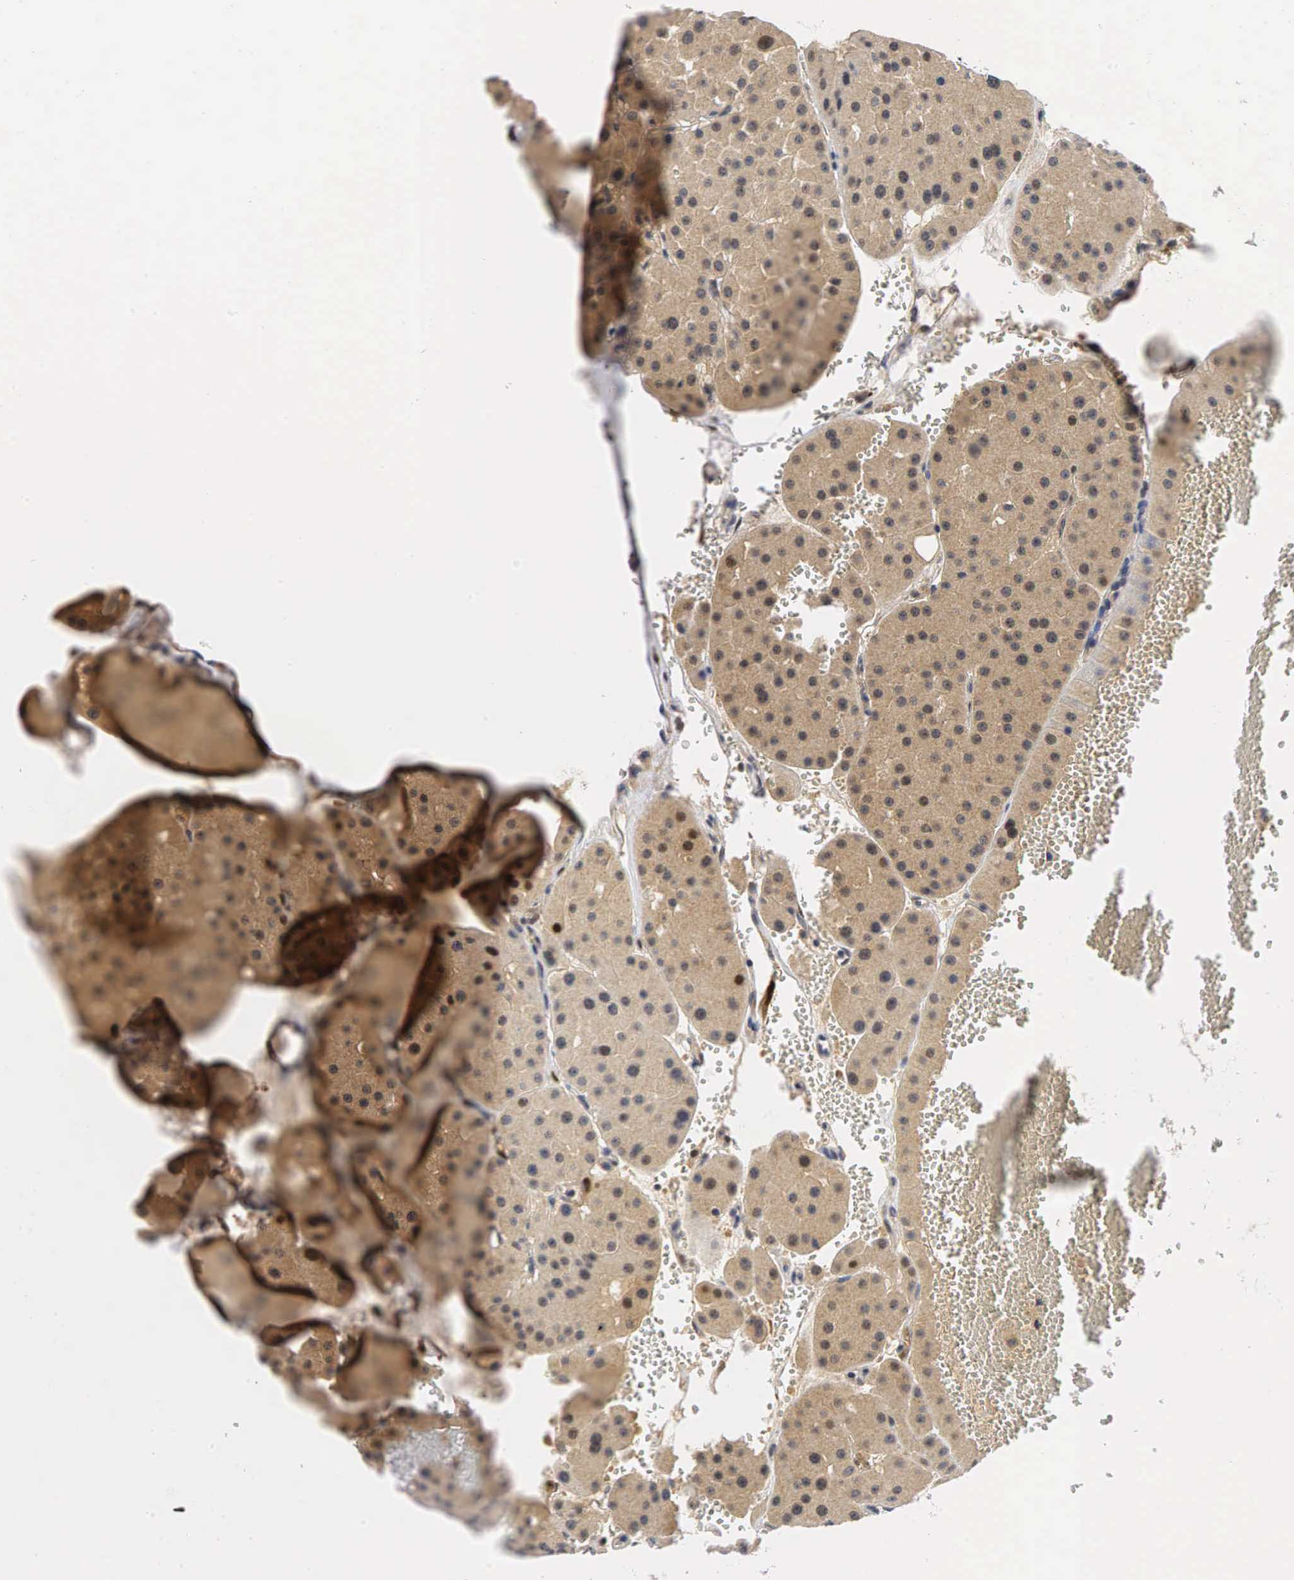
{"staining": {"intensity": "moderate", "quantity": "<25%", "location": "nuclear"}, "tissue": "renal cancer", "cell_type": "Tumor cells", "image_type": "cancer", "snomed": [{"axis": "morphology", "description": "Adenocarcinoma, uncertain malignant potential"}, {"axis": "topography", "description": "Kidney"}], "caption": "The micrograph displays immunohistochemical staining of renal cancer. There is moderate nuclear expression is identified in approximately <25% of tumor cells. The protein of interest is stained brown, and the nuclei are stained in blue (DAB (3,3'-diaminobenzidine) IHC with brightfield microscopy, high magnification).", "gene": "CCND1", "patient": {"sex": "male", "age": 63}}